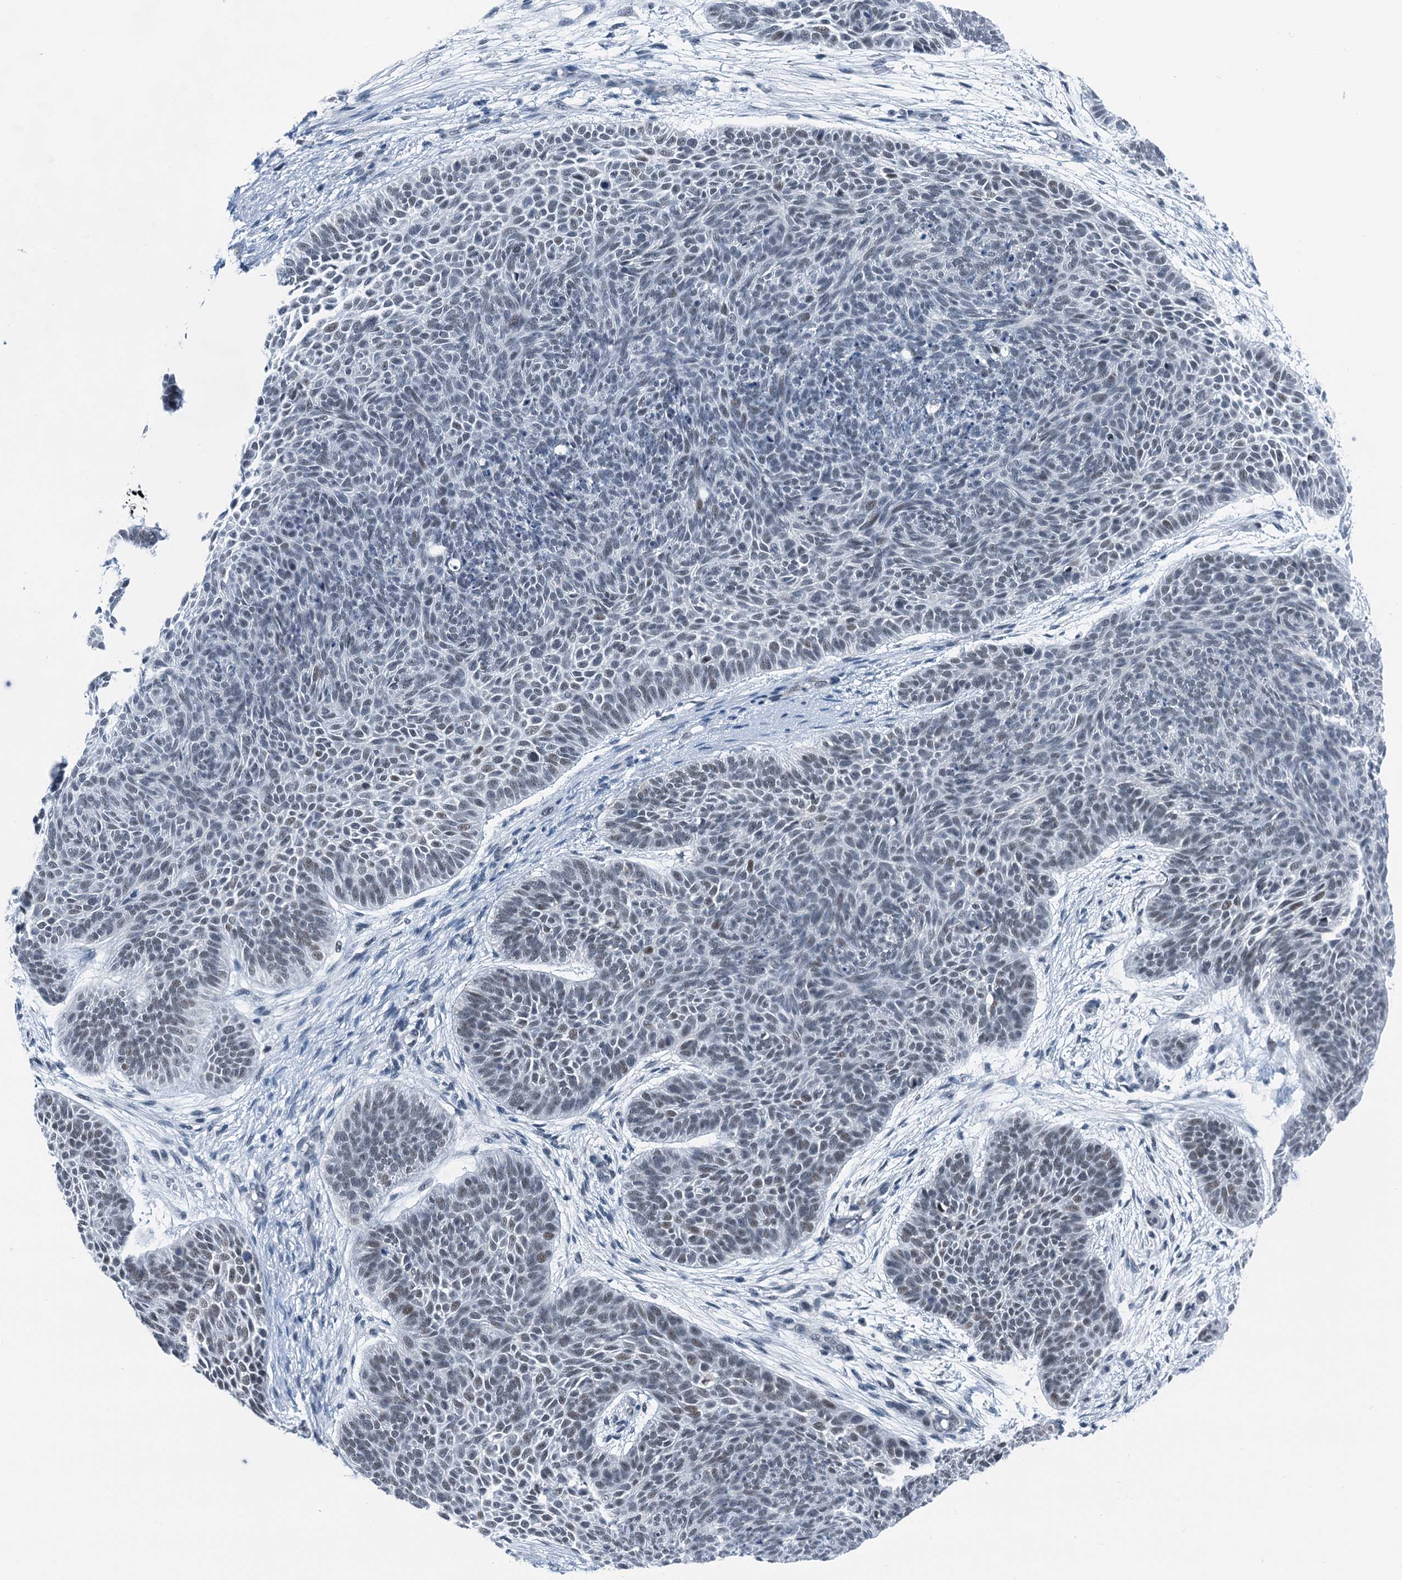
{"staining": {"intensity": "weak", "quantity": "<25%", "location": "nuclear"}, "tissue": "skin cancer", "cell_type": "Tumor cells", "image_type": "cancer", "snomed": [{"axis": "morphology", "description": "Basal cell carcinoma"}, {"axis": "topography", "description": "Skin"}], "caption": "Photomicrograph shows no significant protein expression in tumor cells of basal cell carcinoma (skin).", "gene": "TRPT1", "patient": {"sex": "male", "age": 85}}